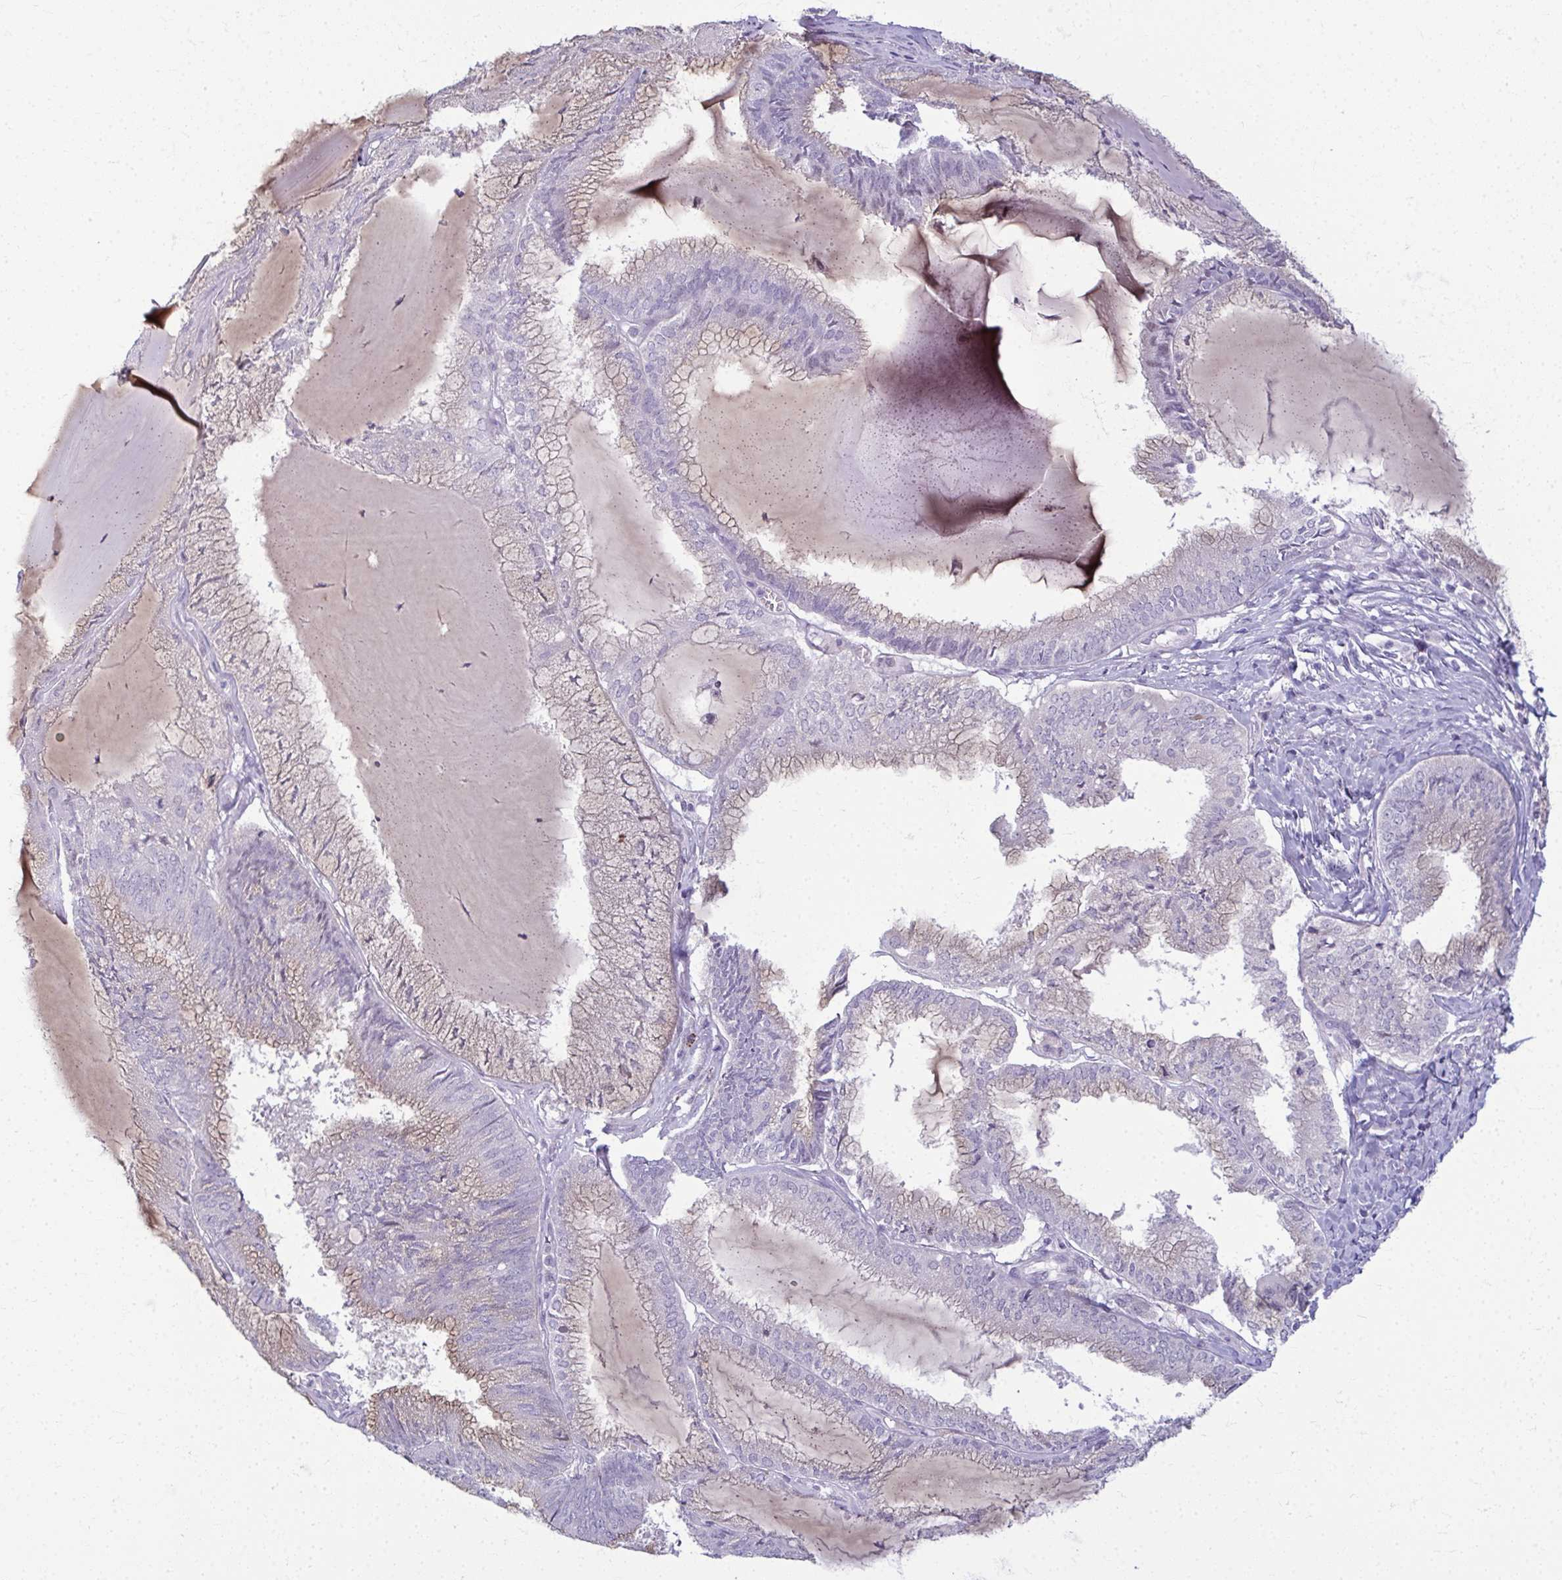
{"staining": {"intensity": "negative", "quantity": "none", "location": "none"}, "tissue": "endometrial cancer", "cell_type": "Tumor cells", "image_type": "cancer", "snomed": [{"axis": "morphology", "description": "Carcinoma, NOS"}, {"axis": "topography", "description": "Endometrium"}], "caption": "Immunohistochemistry photomicrograph of neoplastic tissue: carcinoma (endometrial) stained with DAB (3,3'-diaminobenzidine) displays no significant protein staining in tumor cells.", "gene": "ODF1", "patient": {"sex": "female", "age": 62}}